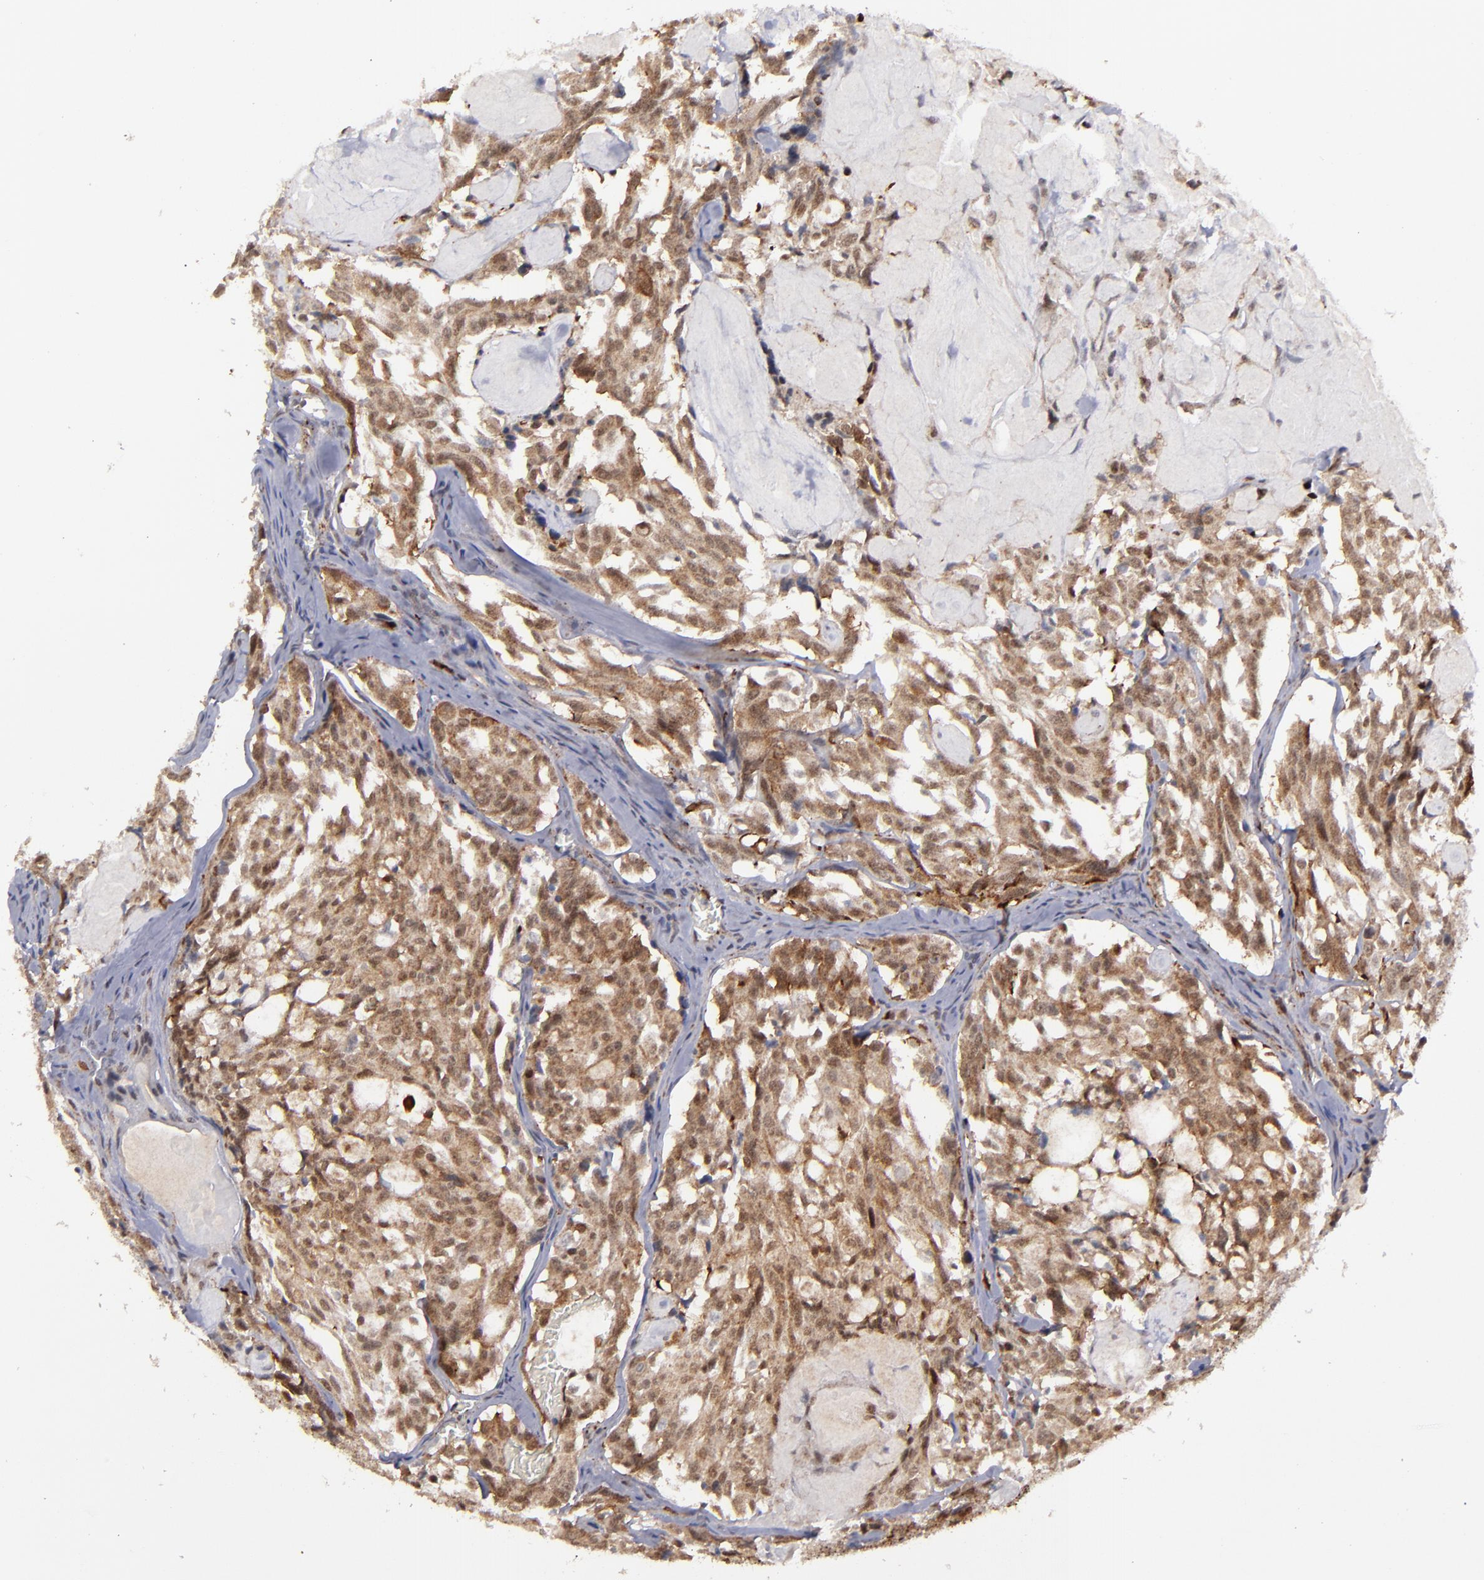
{"staining": {"intensity": "strong", "quantity": ">75%", "location": "cytoplasmic/membranous,nuclear"}, "tissue": "thyroid cancer", "cell_type": "Tumor cells", "image_type": "cancer", "snomed": [{"axis": "morphology", "description": "Carcinoma, NOS"}, {"axis": "morphology", "description": "Carcinoid, malignant, NOS"}, {"axis": "topography", "description": "Thyroid gland"}], "caption": "Immunohistochemical staining of human thyroid cancer demonstrates high levels of strong cytoplasmic/membranous and nuclear protein staining in about >75% of tumor cells. Immunohistochemistry stains the protein of interest in brown and the nuclei are stained blue.", "gene": "RREB1", "patient": {"sex": "male", "age": 33}}